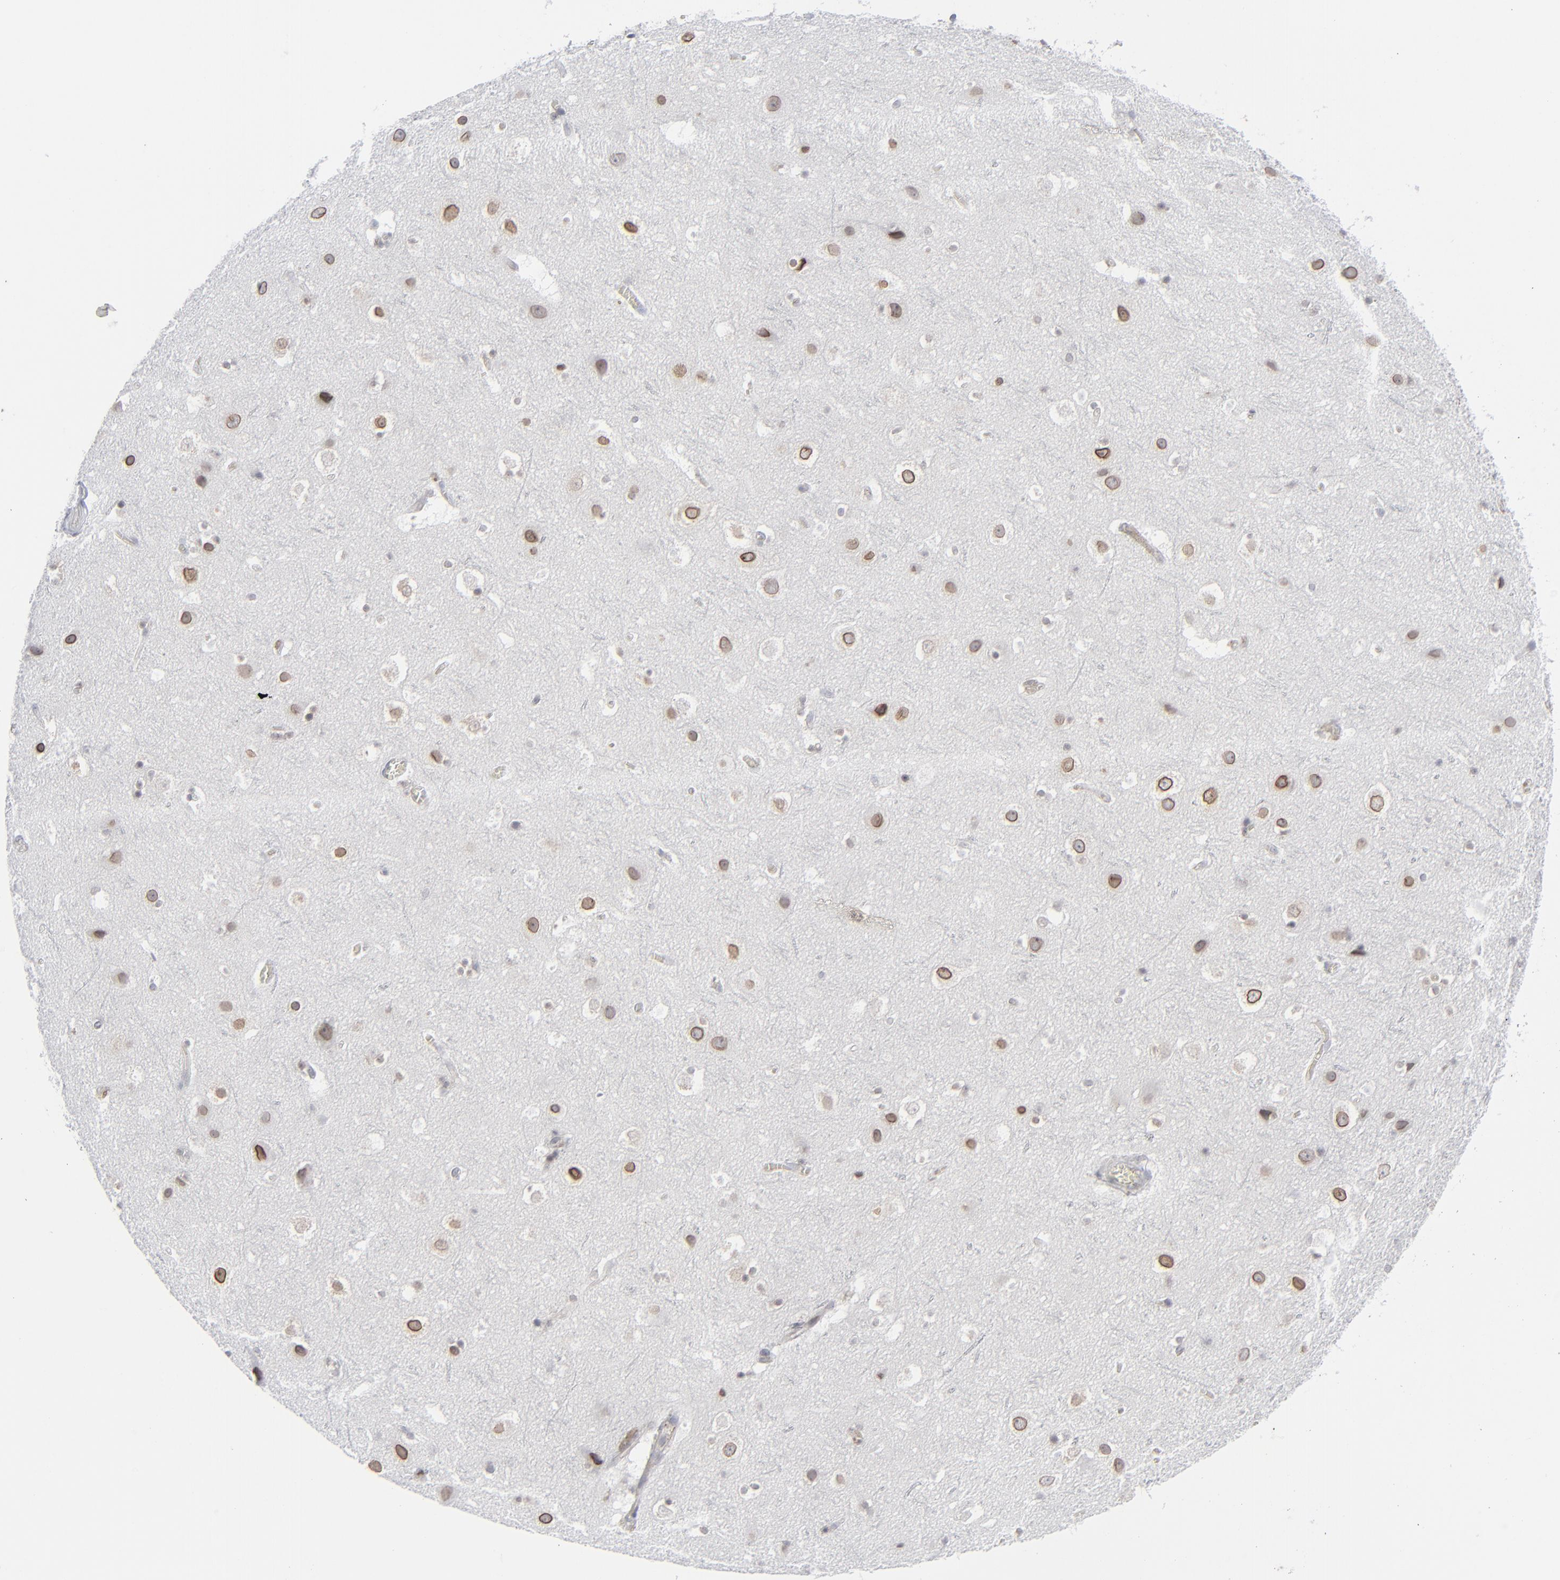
{"staining": {"intensity": "negative", "quantity": "none", "location": "none"}, "tissue": "cerebral cortex", "cell_type": "Endothelial cells", "image_type": "normal", "snomed": [{"axis": "morphology", "description": "Normal tissue, NOS"}, {"axis": "topography", "description": "Cerebral cortex"}], "caption": "The immunohistochemistry histopathology image has no significant staining in endothelial cells of cerebral cortex.", "gene": "NUP88", "patient": {"sex": "male", "age": 45}}